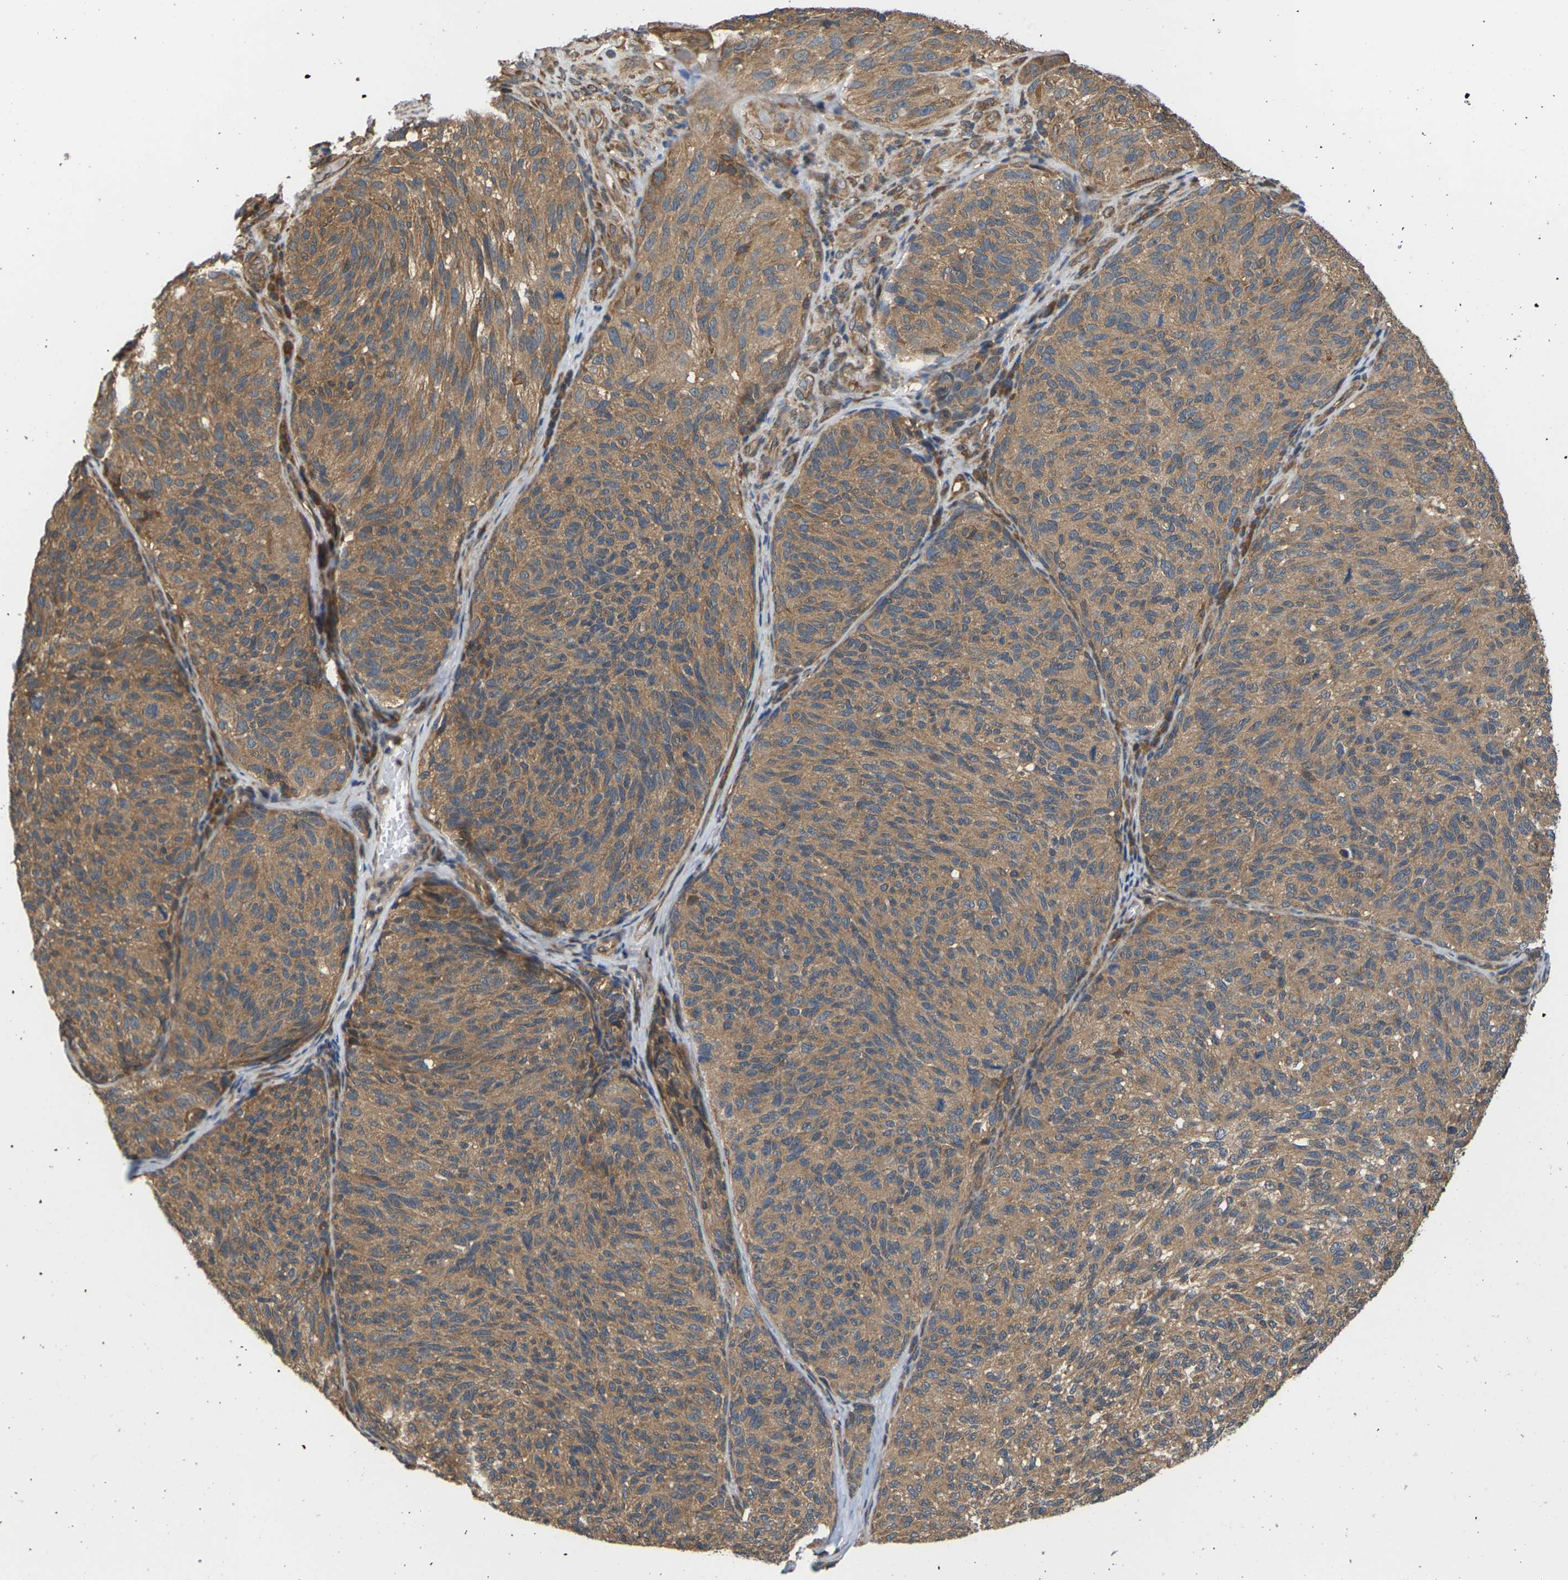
{"staining": {"intensity": "moderate", "quantity": ">75%", "location": "cytoplasmic/membranous"}, "tissue": "melanoma", "cell_type": "Tumor cells", "image_type": "cancer", "snomed": [{"axis": "morphology", "description": "Malignant melanoma, NOS"}, {"axis": "topography", "description": "Skin"}], "caption": "Immunohistochemical staining of human melanoma displays medium levels of moderate cytoplasmic/membranous protein positivity in approximately >75% of tumor cells. (DAB IHC, brown staining for protein, blue staining for nuclei).", "gene": "NRAS", "patient": {"sex": "female", "age": 73}}